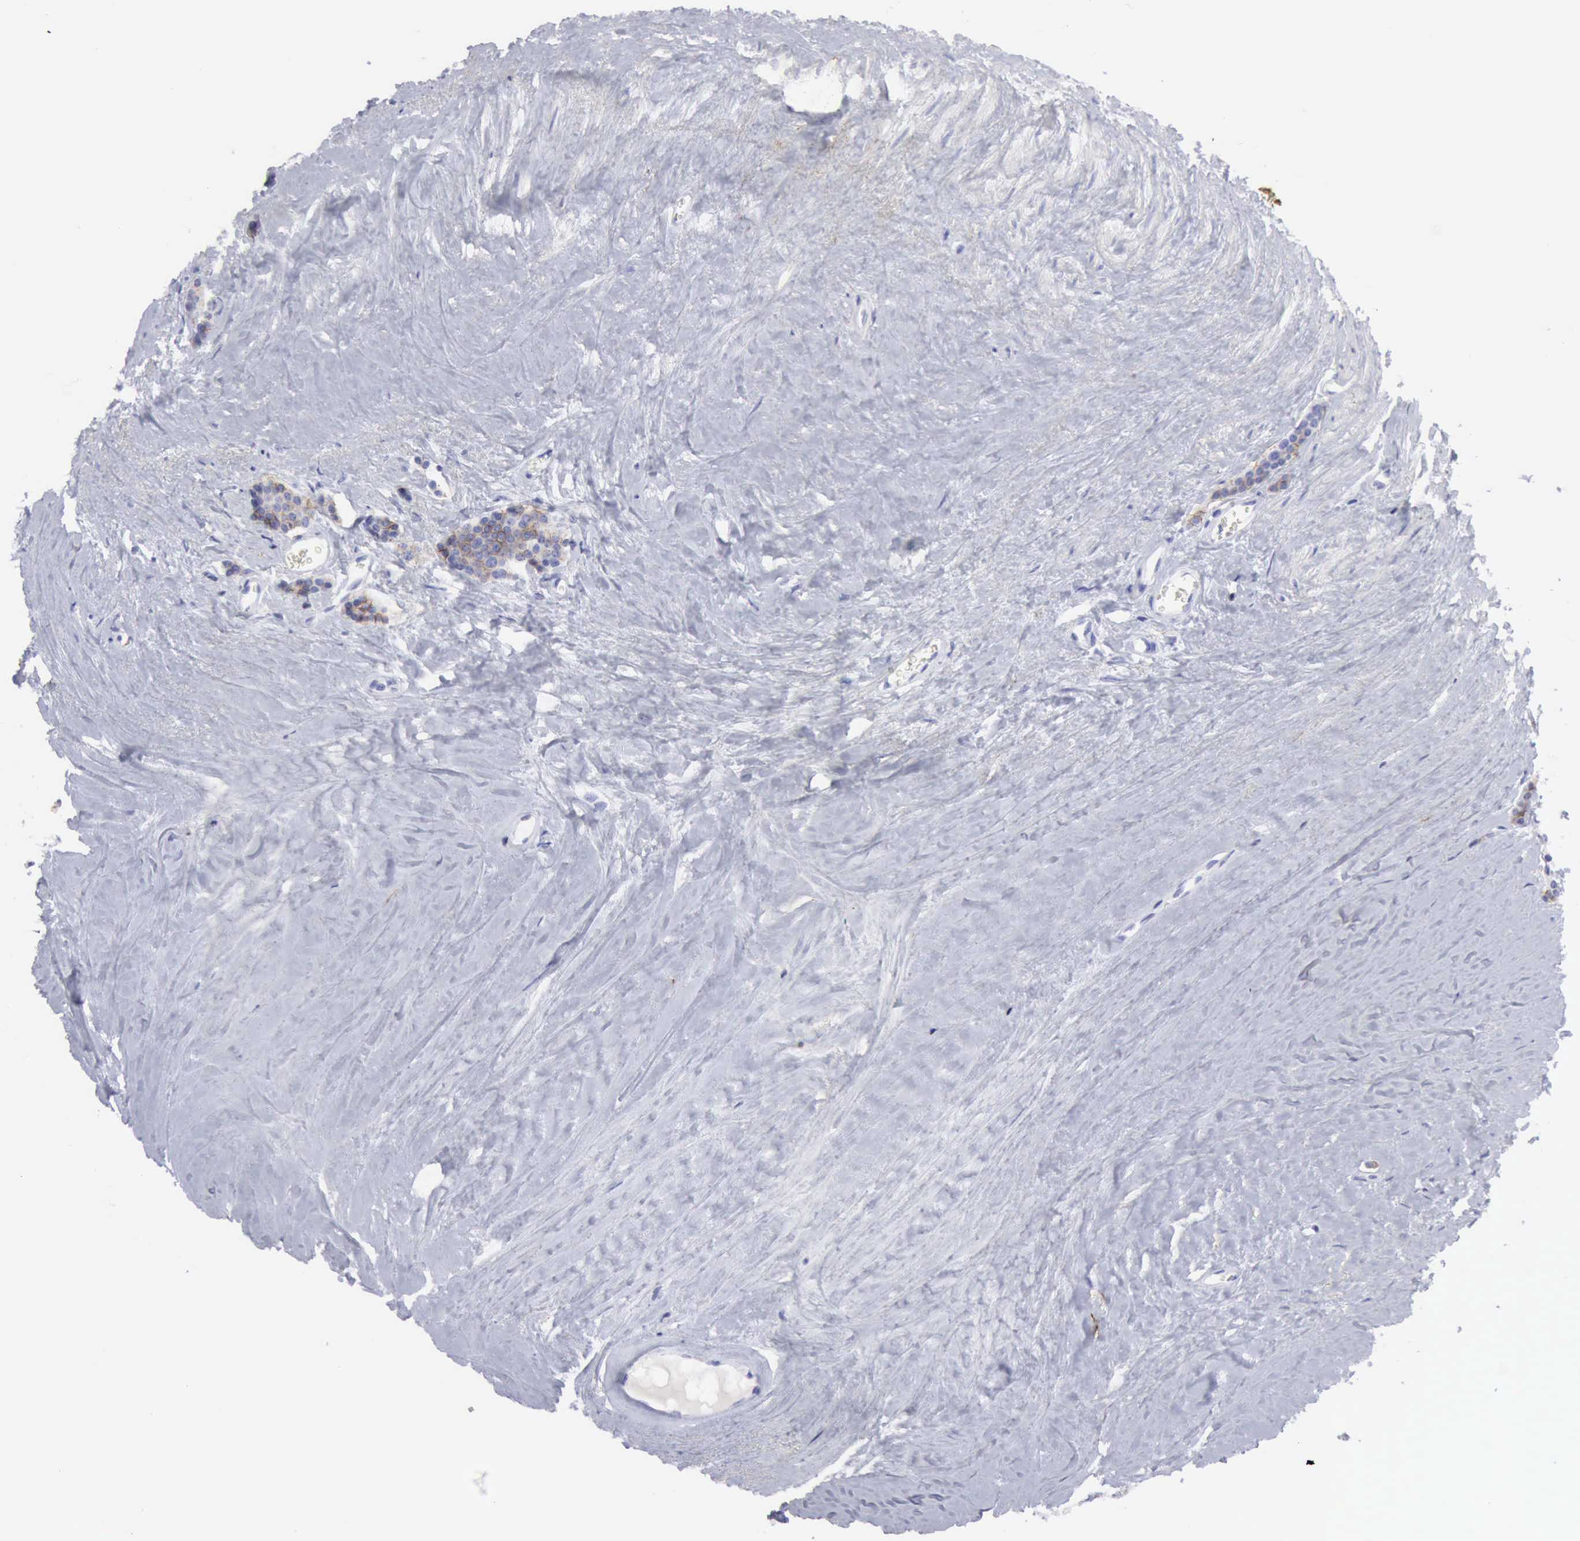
{"staining": {"intensity": "weak", "quantity": "25%-75%", "location": "cytoplasmic/membranous"}, "tissue": "carcinoid", "cell_type": "Tumor cells", "image_type": "cancer", "snomed": [{"axis": "morphology", "description": "Carcinoid, malignant, NOS"}, {"axis": "topography", "description": "Small intestine"}], "caption": "The image exhibits immunohistochemical staining of malignant carcinoid. There is weak cytoplasmic/membranous staining is seen in approximately 25%-75% of tumor cells. (DAB IHC, brown staining for protein, blue staining for nuclei).", "gene": "NCAM1", "patient": {"sex": "male", "age": 60}}